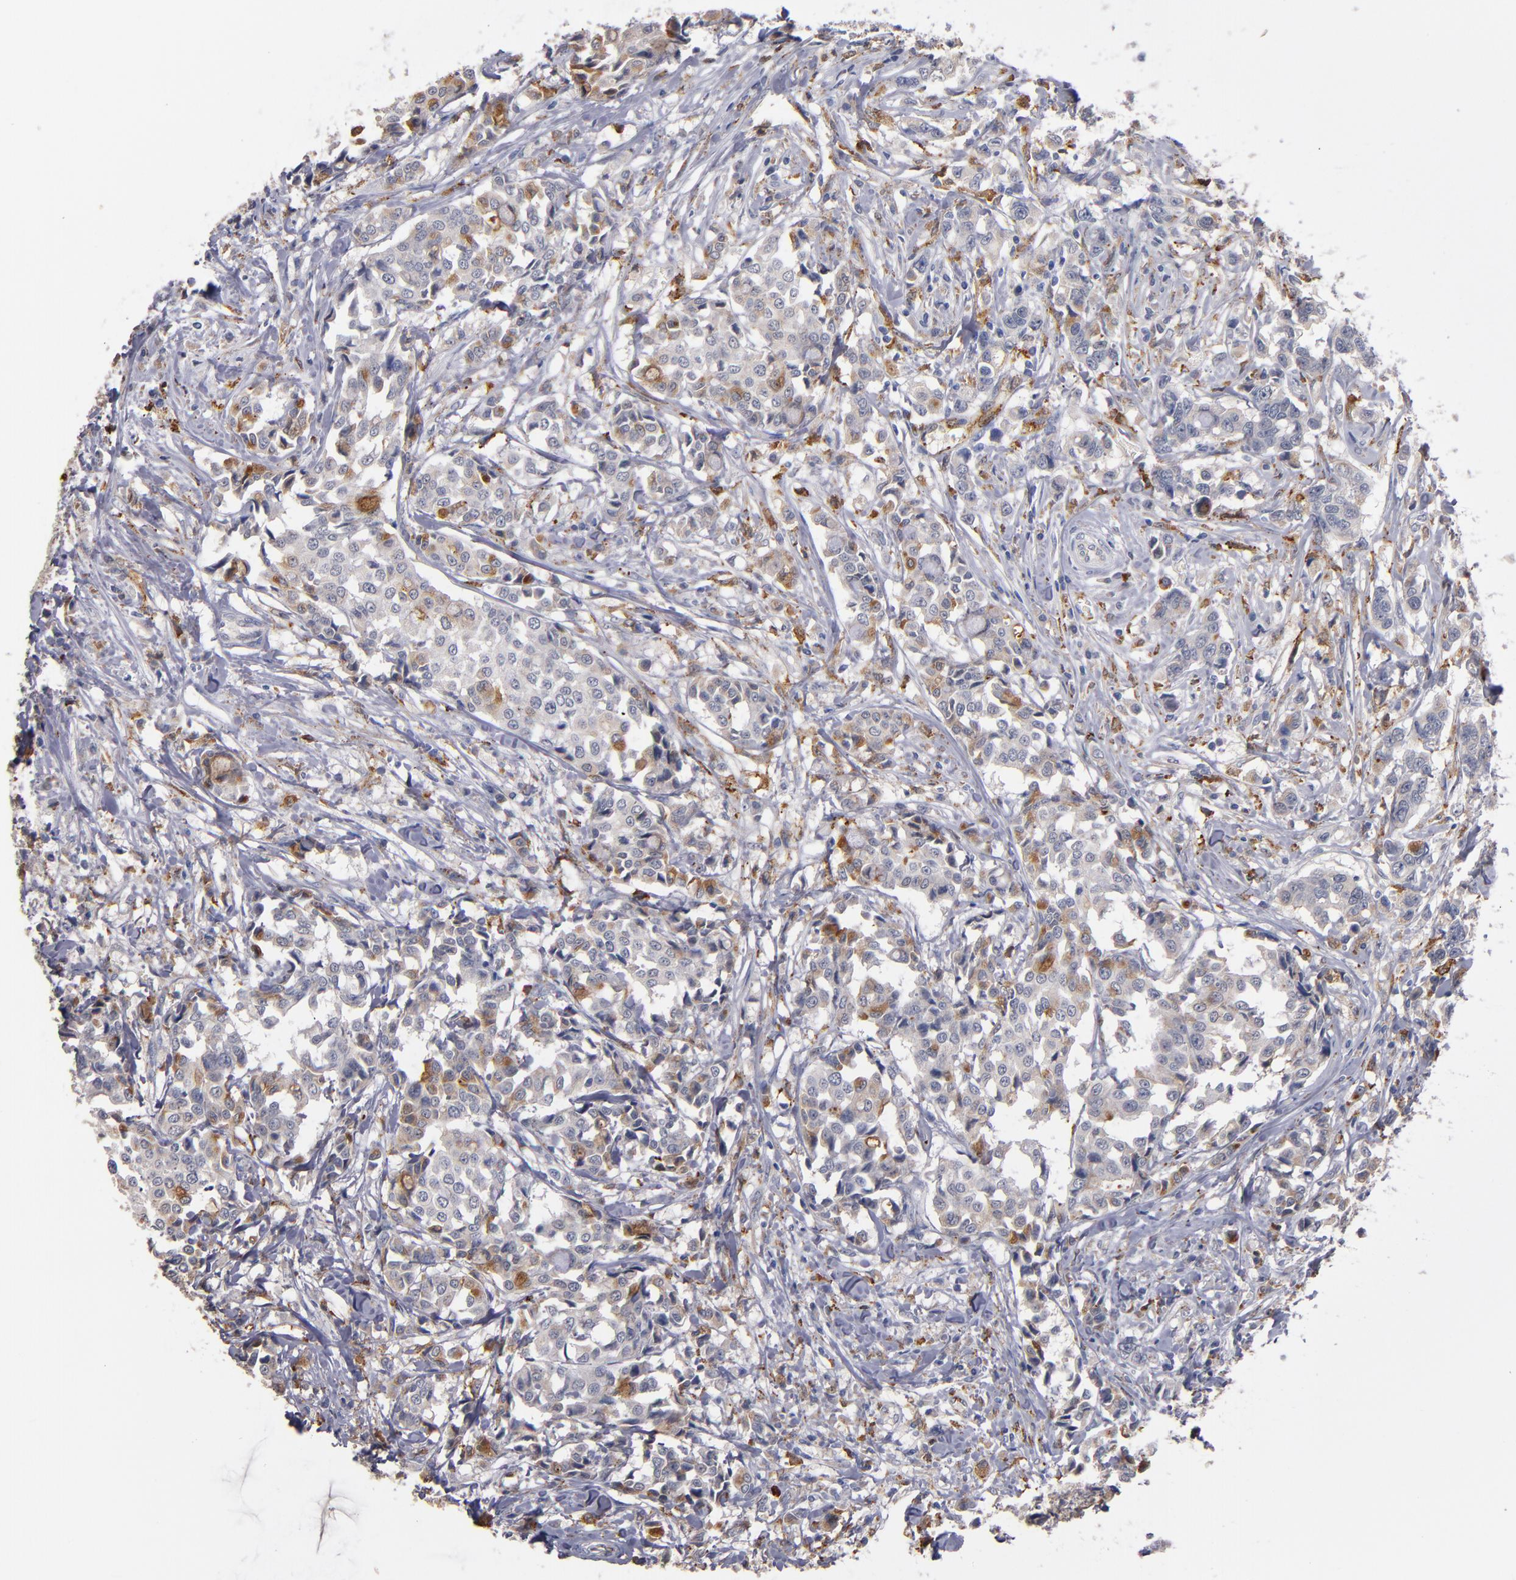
{"staining": {"intensity": "moderate", "quantity": "<25%", "location": "cytoplasmic/membranous"}, "tissue": "breast cancer", "cell_type": "Tumor cells", "image_type": "cancer", "snomed": [{"axis": "morphology", "description": "Duct carcinoma"}, {"axis": "topography", "description": "Breast"}], "caption": "Immunohistochemistry (IHC) (DAB (3,3'-diaminobenzidine)) staining of invasive ductal carcinoma (breast) demonstrates moderate cytoplasmic/membranous protein expression in about <25% of tumor cells.", "gene": "SELP", "patient": {"sex": "female", "age": 27}}